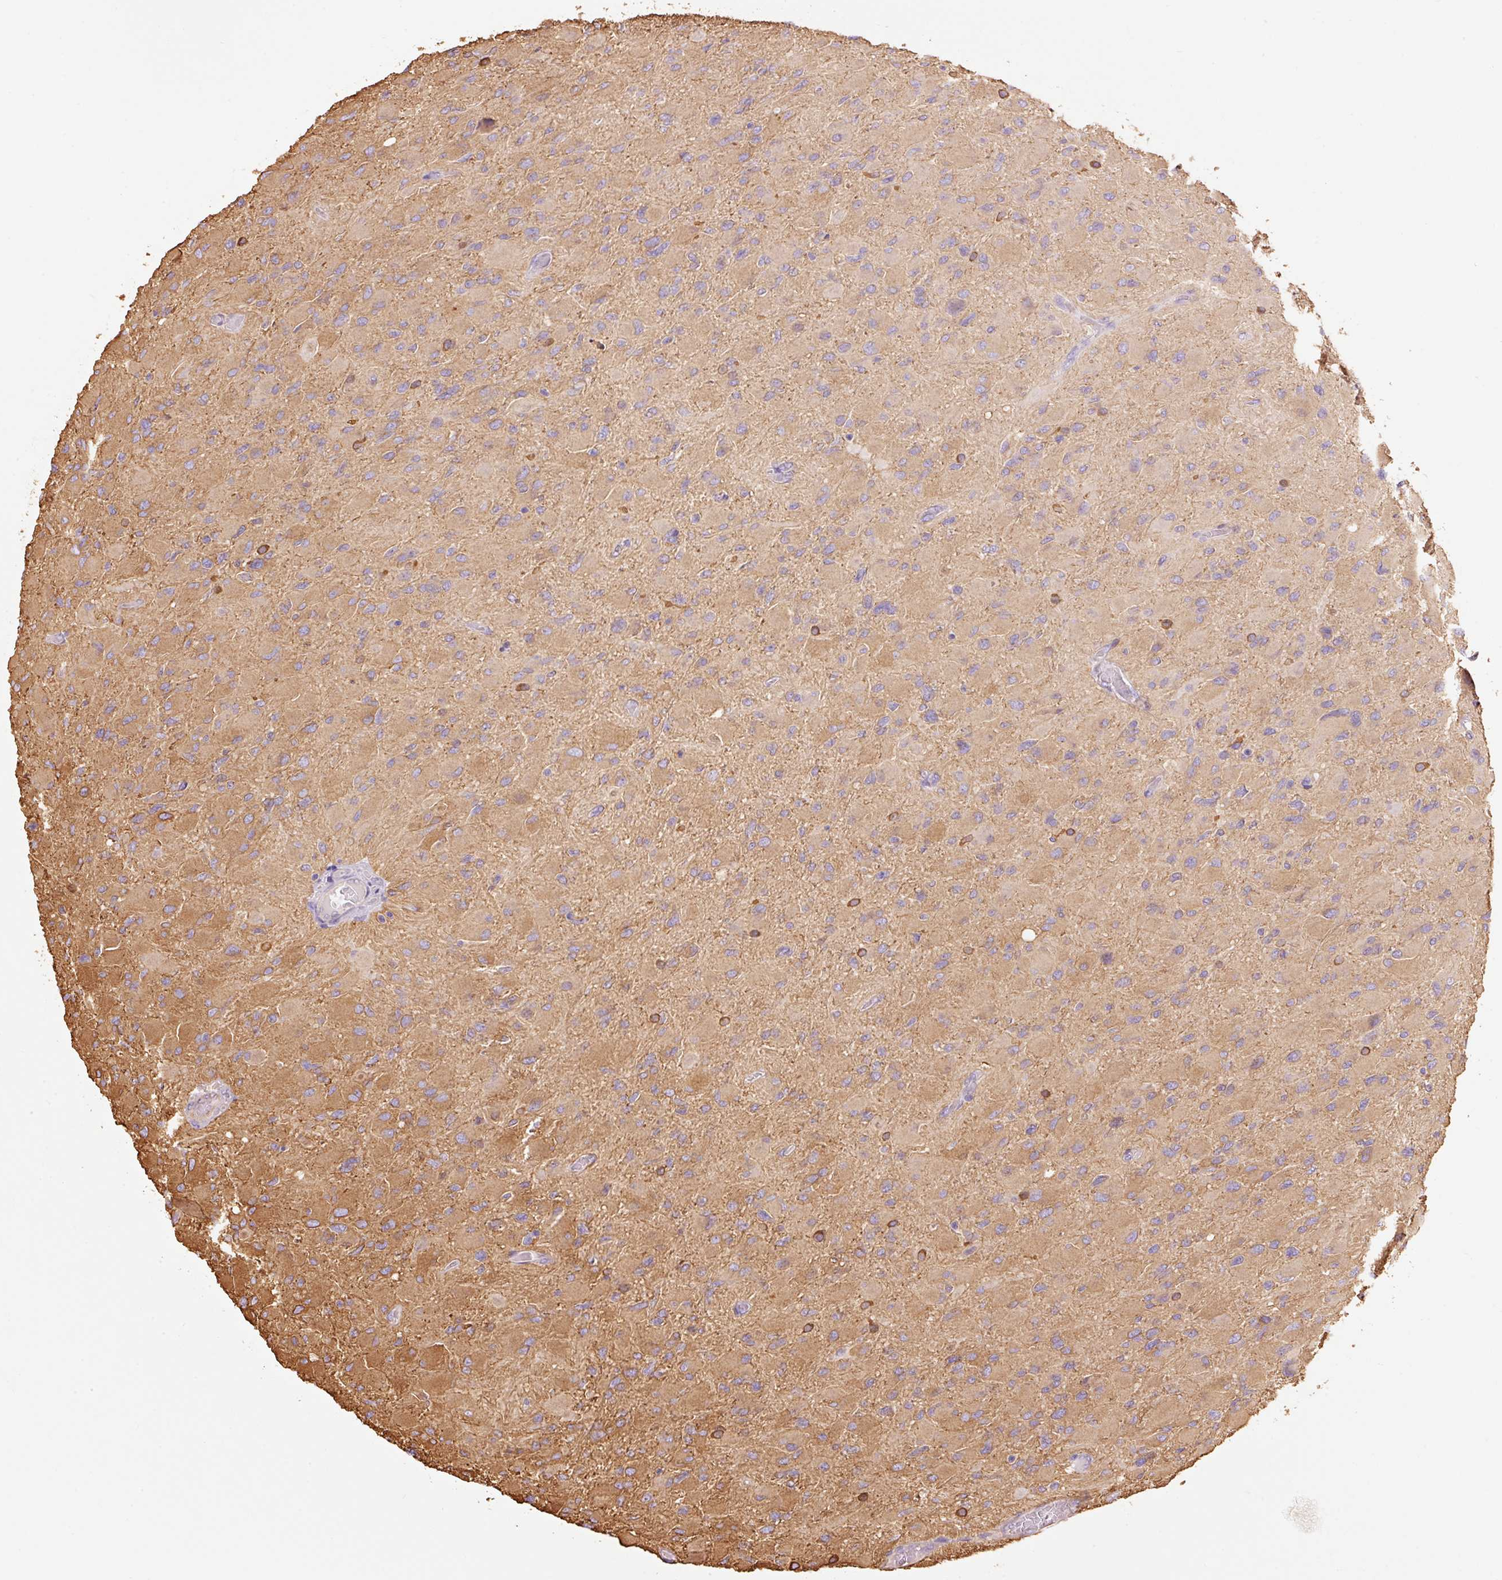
{"staining": {"intensity": "moderate", "quantity": "25%-75%", "location": "cytoplasmic/membranous"}, "tissue": "glioma", "cell_type": "Tumor cells", "image_type": "cancer", "snomed": [{"axis": "morphology", "description": "Glioma, malignant, High grade"}, {"axis": "topography", "description": "Cerebral cortex"}], "caption": "Glioma stained with immunohistochemistry exhibits moderate cytoplasmic/membranous expression in about 25%-75% of tumor cells. (DAB (3,3'-diaminobenzidine) IHC, brown staining for protein, blue staining for nuclei).", "gene": "IL10RB", "patient": {"sex": "female", "age": 36}}